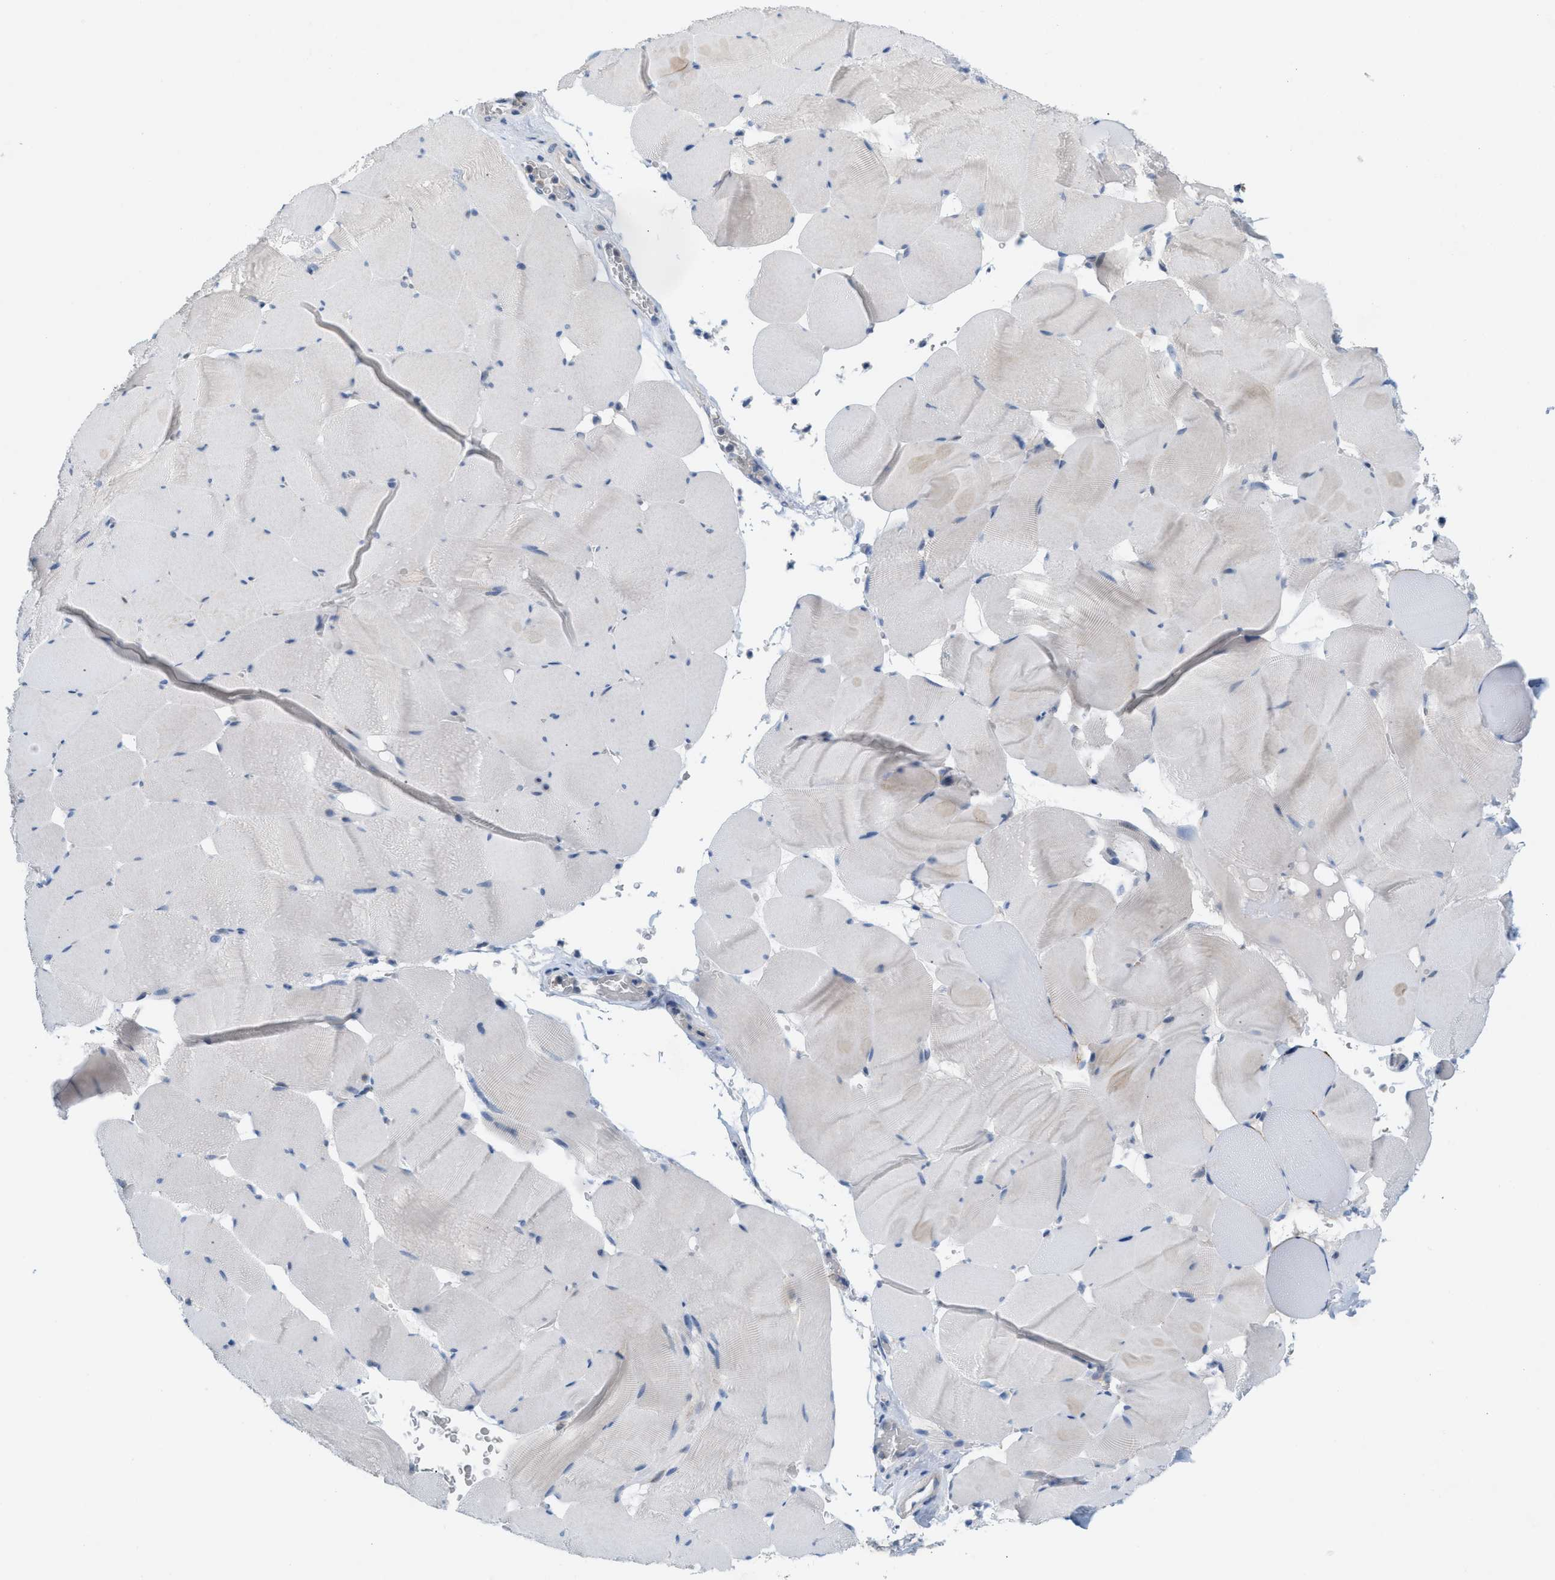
{"staining": {"intensity": "weak", "quantity": "<25%", "location": "cytoplasmic/membranous"}, "tissue": "skeletal muscle", "cell_type": "Myocytes", "image_type": "normal", "snomed": [{"axis": "morphology", "description": "Normal tissue, NOS"}, {"axis": "topography", "description": "Skeletal muscle"}], "caption": "Image shows no protein expression in myocytes of unremarkable skeletal muscle. (DAB immunohistochemistry visualized using brightfield microscopy, high magnification).", "gene": "WIPI2", "patient": {"sex": "male", "age": 62}}